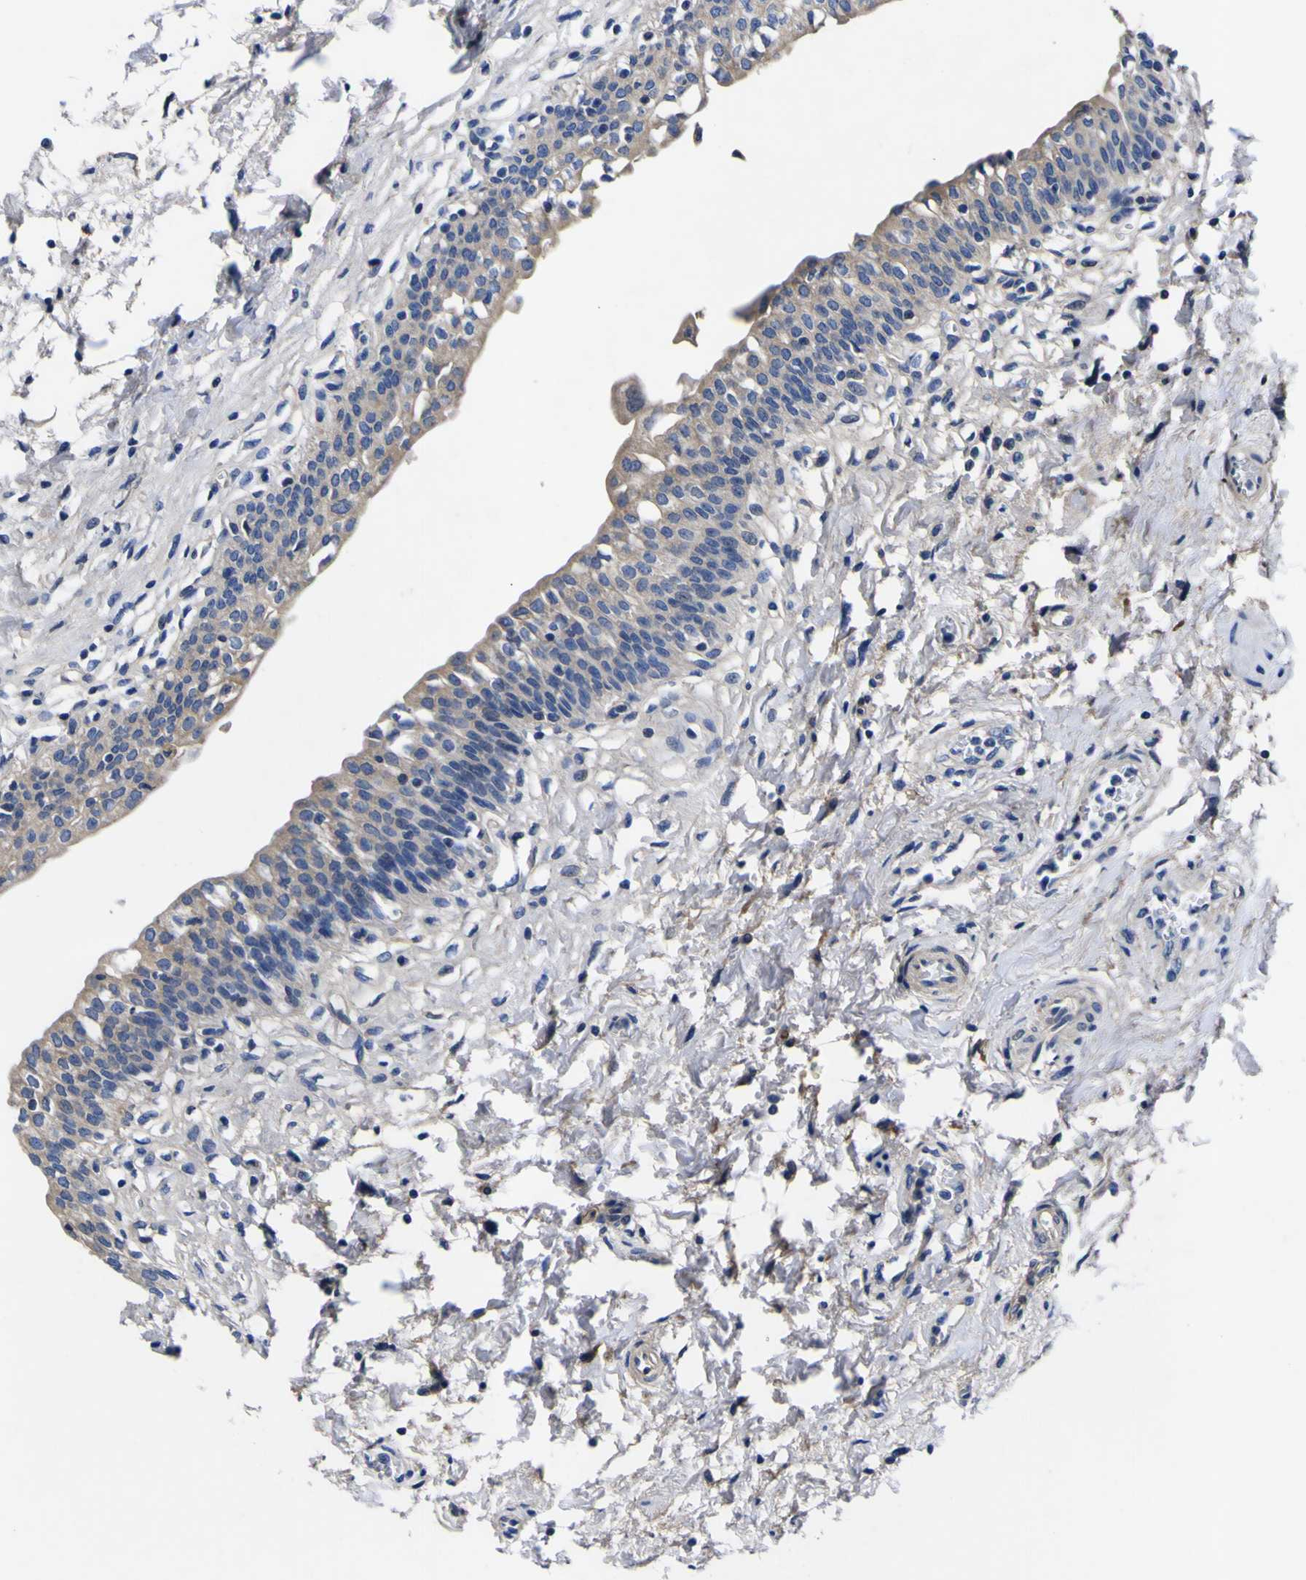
{"staining": {"intensity": "weak", "quantity": "25%-75%", "location": "cytoplasmic/membranous"}, "tissue": "urinary bladder", "cell_type": "Urothelial cells", "image_type": "normal", "snomed": [{"axis": "morphology", "description": "Normal tissue, NOS"}, {"axis": "topography", "description": "Urinary bladder"}], "caption": "Protein staining by IHC displays weak cytoplasmic/membranous staining in approximately 25%-75% of urothelial cells in normal urinary bladder.", "gene": "VASN", "patient": {"sex": "male", "age": 55}}